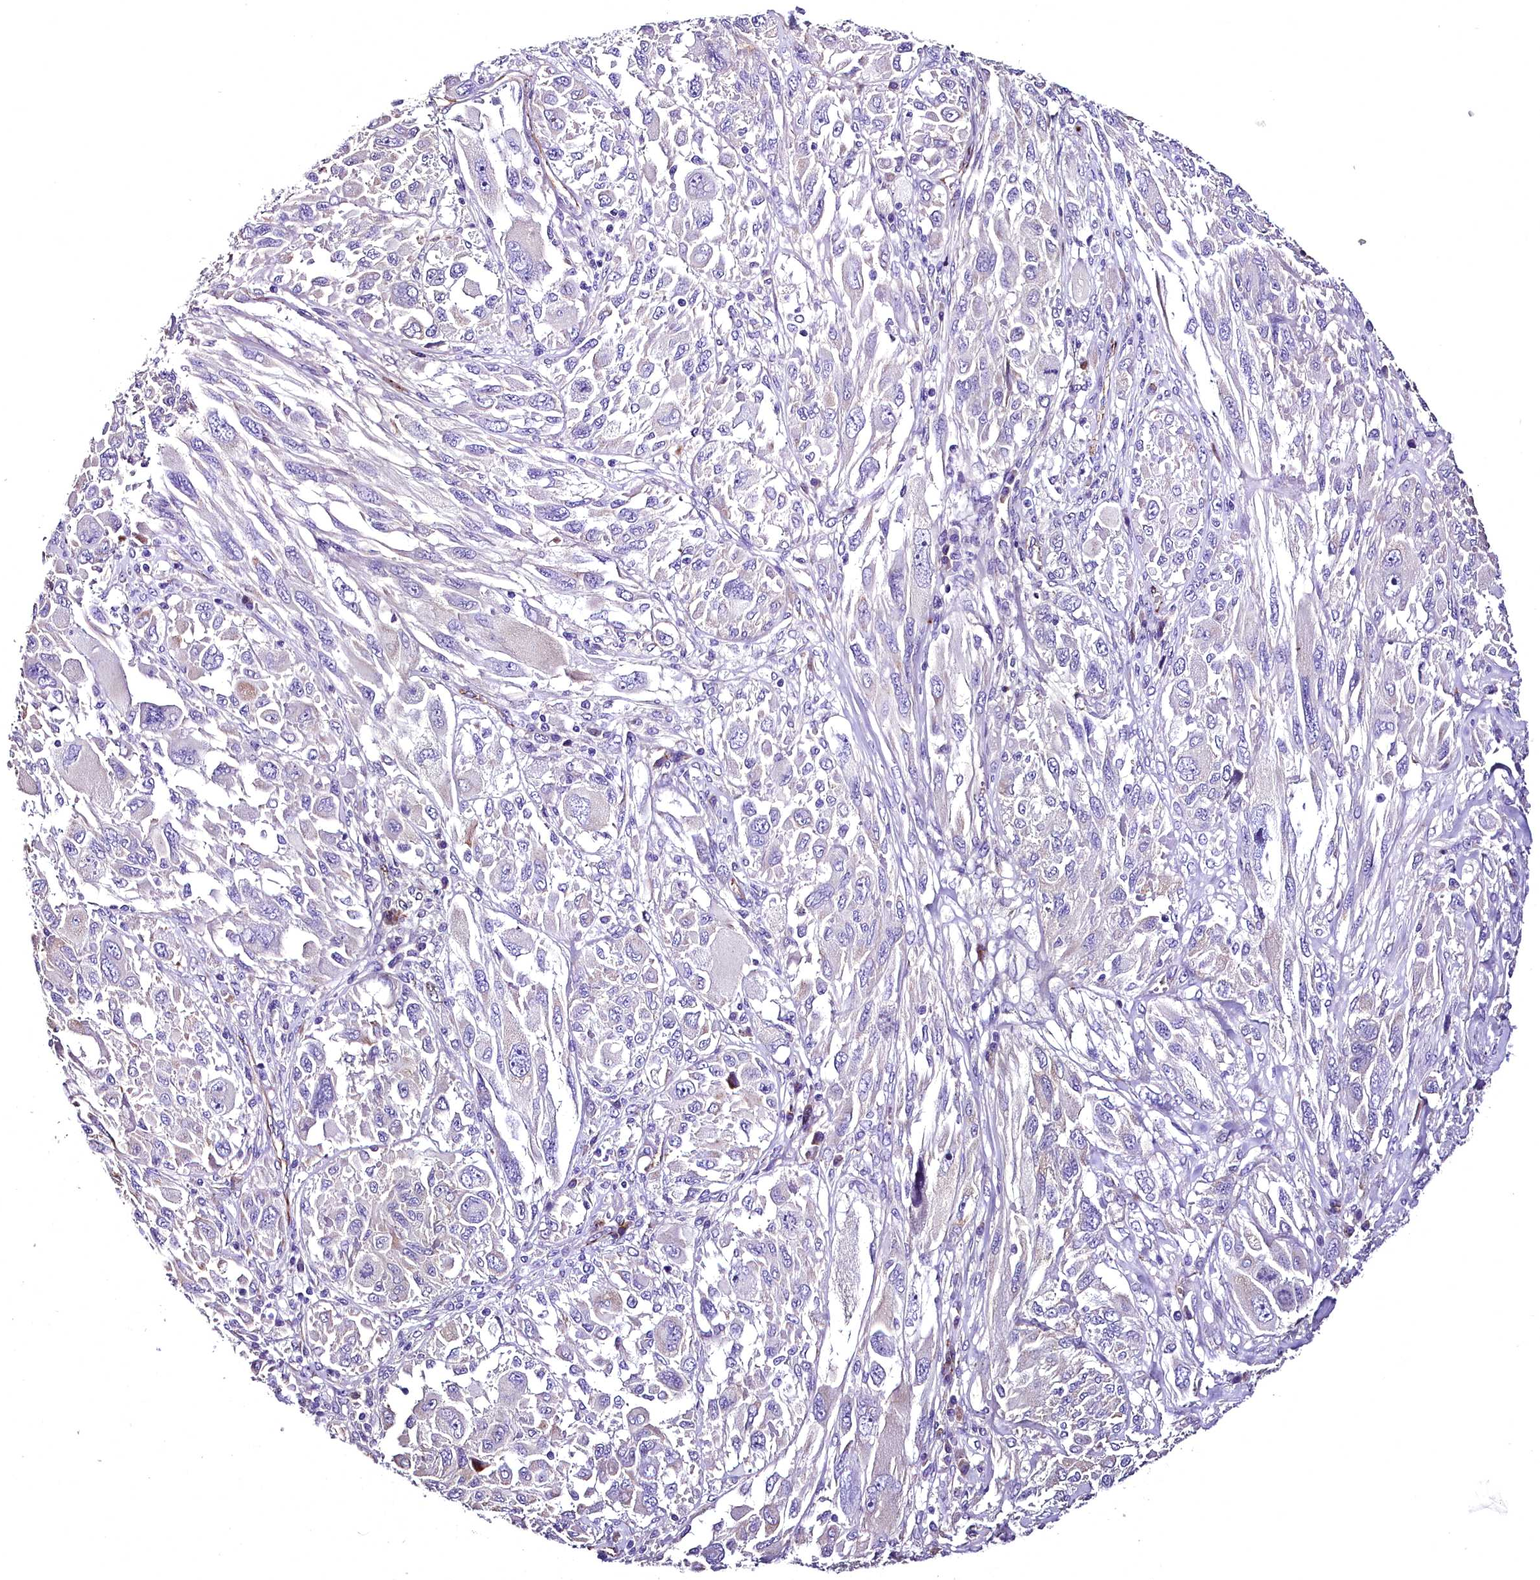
{"staining": {"intensity": "negative", "quantity": "none", "location": "none"}, "tissue": "melanoma", "cell_type": "Tumor cells", "image_type": "cancer", "snomed": [{"axis": "morphology", "description": "Malignant melanoma, NOS"}, {"axis": "topography", "description": "Skin"}], "caption": "Malignant melanoma stained for a protein using immunohistochemistry (IHC) exhibits no expression tumor cells.", "gene": "MS4A18", "patient": {"sex": "female", "age": 91}}